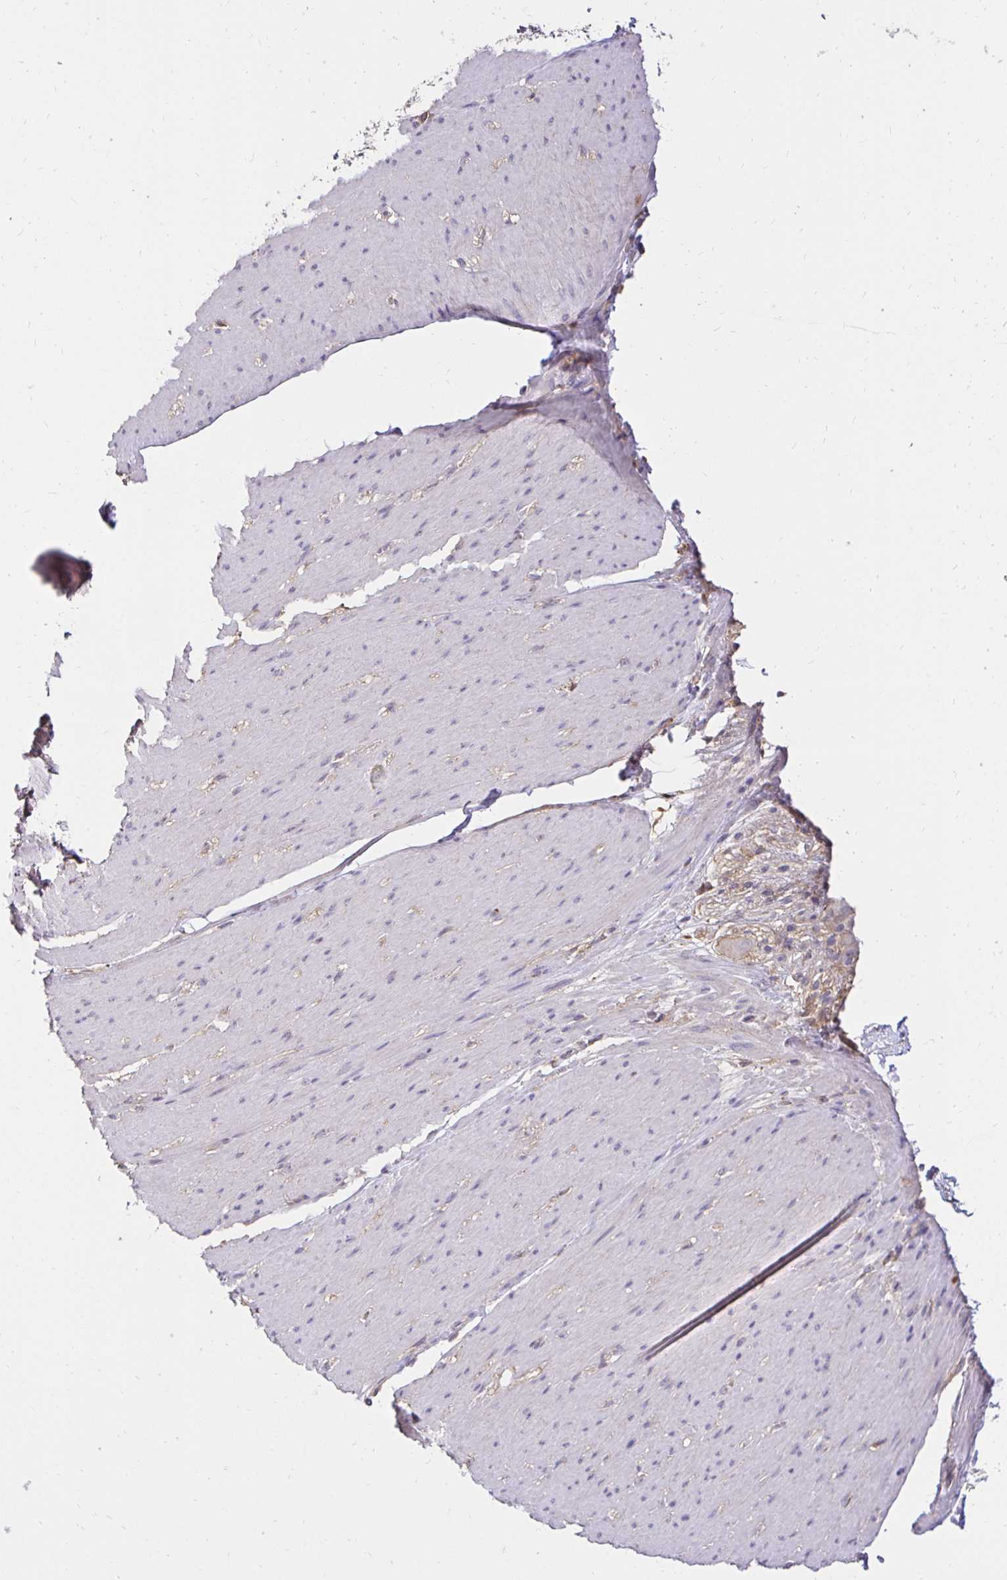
{"staining": {"intensity": "negative", "quantity": "none", "location": "none"}, "tissue": "smooth muscle", "cell_type": "Smooth muscle cells", "image_type": "normal", "snomed": [{"axis": "morphology", "description": "Normal tissue, NOS"}, {"axis": "topography", "description": "Smooth muscle"}, {"axis": "topography", "description": "Rectum"}], "caption": "The image reveals no significant expression in smooth muscle cells of smooth muscle. (IHC, brightfield microscopy, high magnification).", "gene": "PNPLA3", "patient": {"sex": "male", "age": 53}}